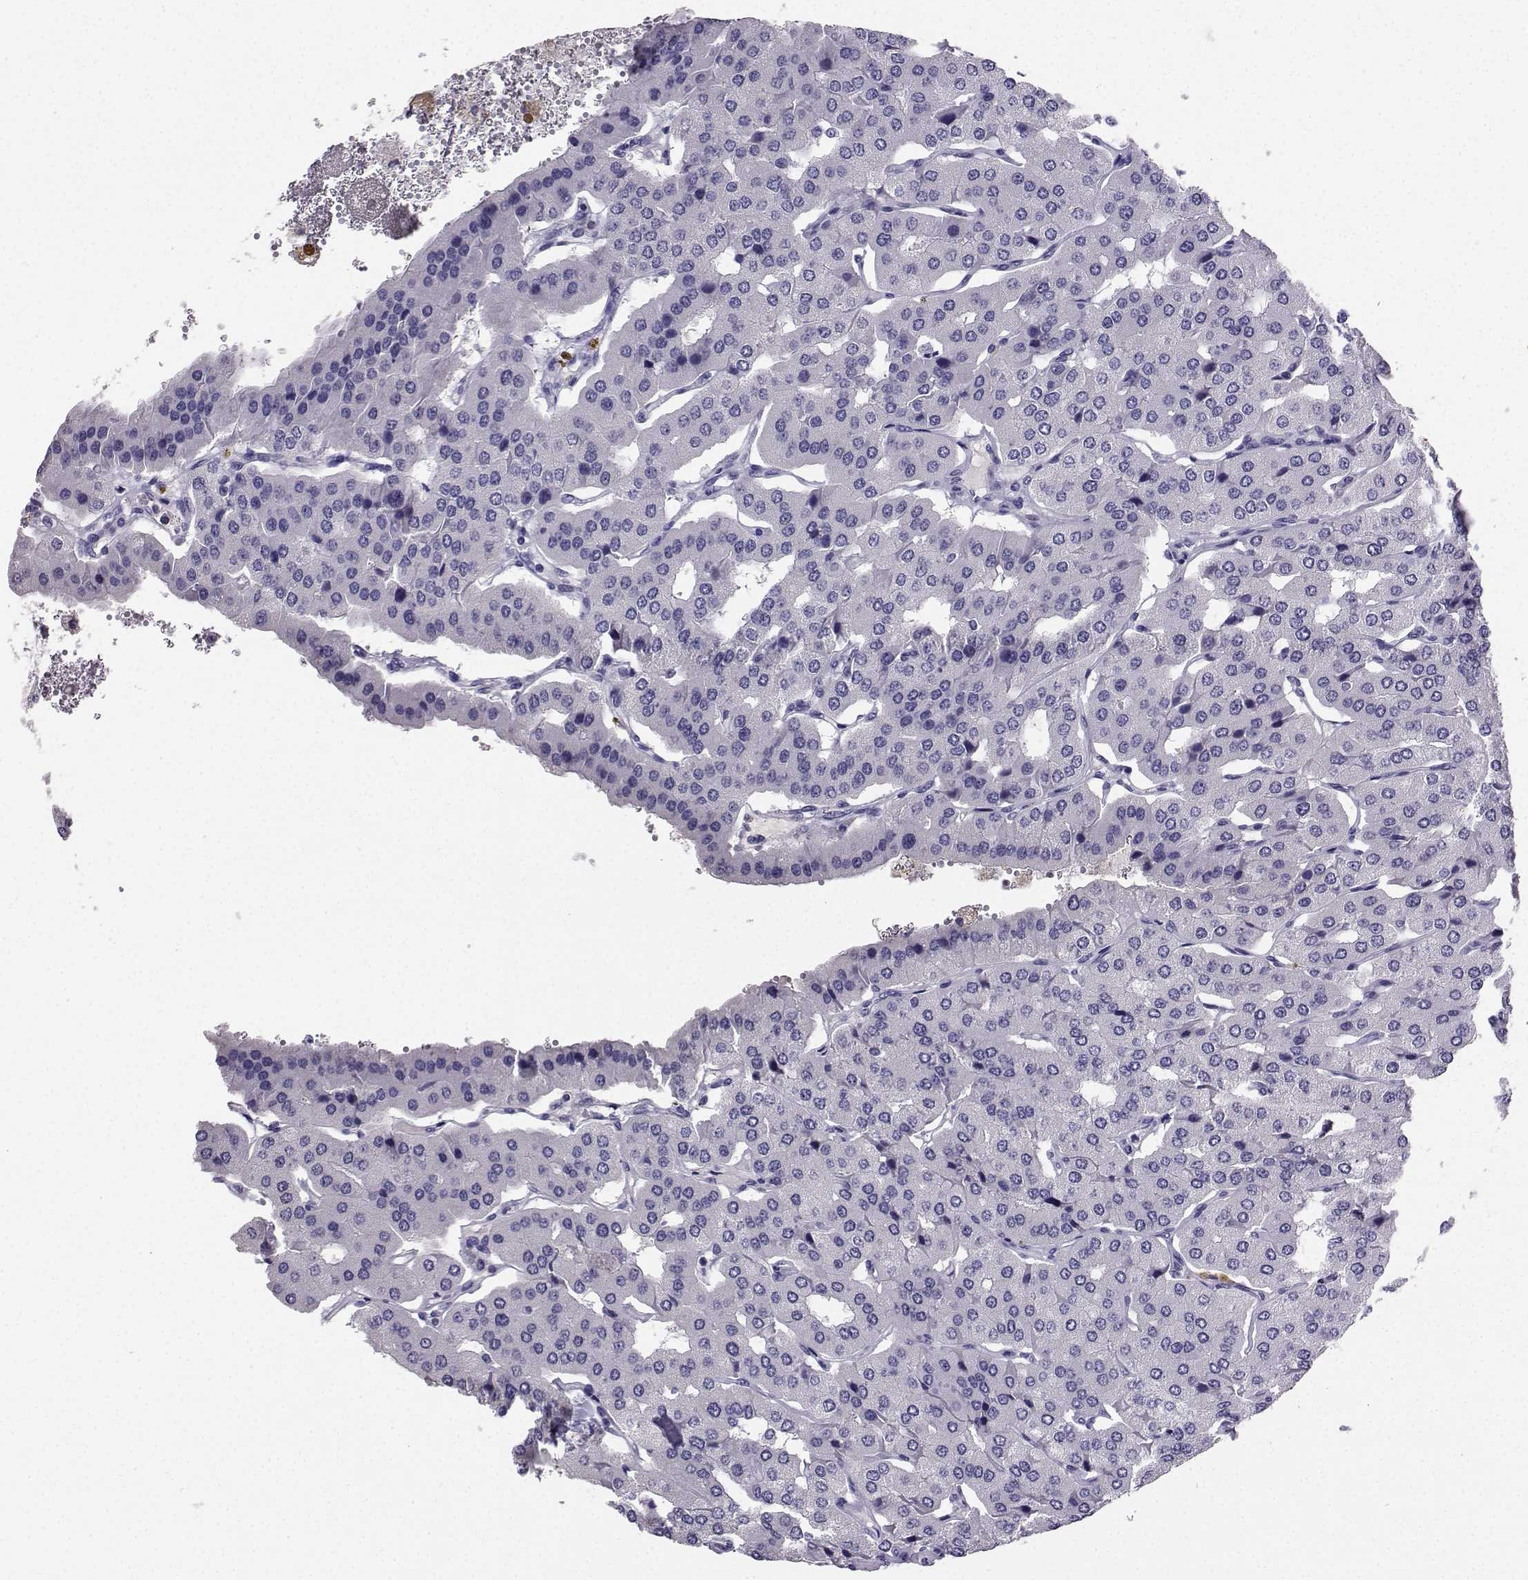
{"staining": {"intensity": "negative", "quantity": "none", "location": "none"}, "tissue": "parathyroid gland", "cell_type": "Glandular cells", "image_type": "normal", "snomed": [{"axis": "morphology", "description": "Normal tissue, NOS"}, {"axis": "morphology", "description": "Adenoma, NOS"}, {"axis": "topography", "description": "Parathyroid gland"}], "caption": "Immunohistochemistry image of normal parathyroid gland stained for a protein (brown), which reveals no staining in glandular cells. (Stains: DAB immunohistochemistry (IHC) with hematoxylin counter stain, Microscopy: brightfield microscopy at high magnification).", "gene": "SPAG11A", "patient": {"sex": "female", "age": 86}}